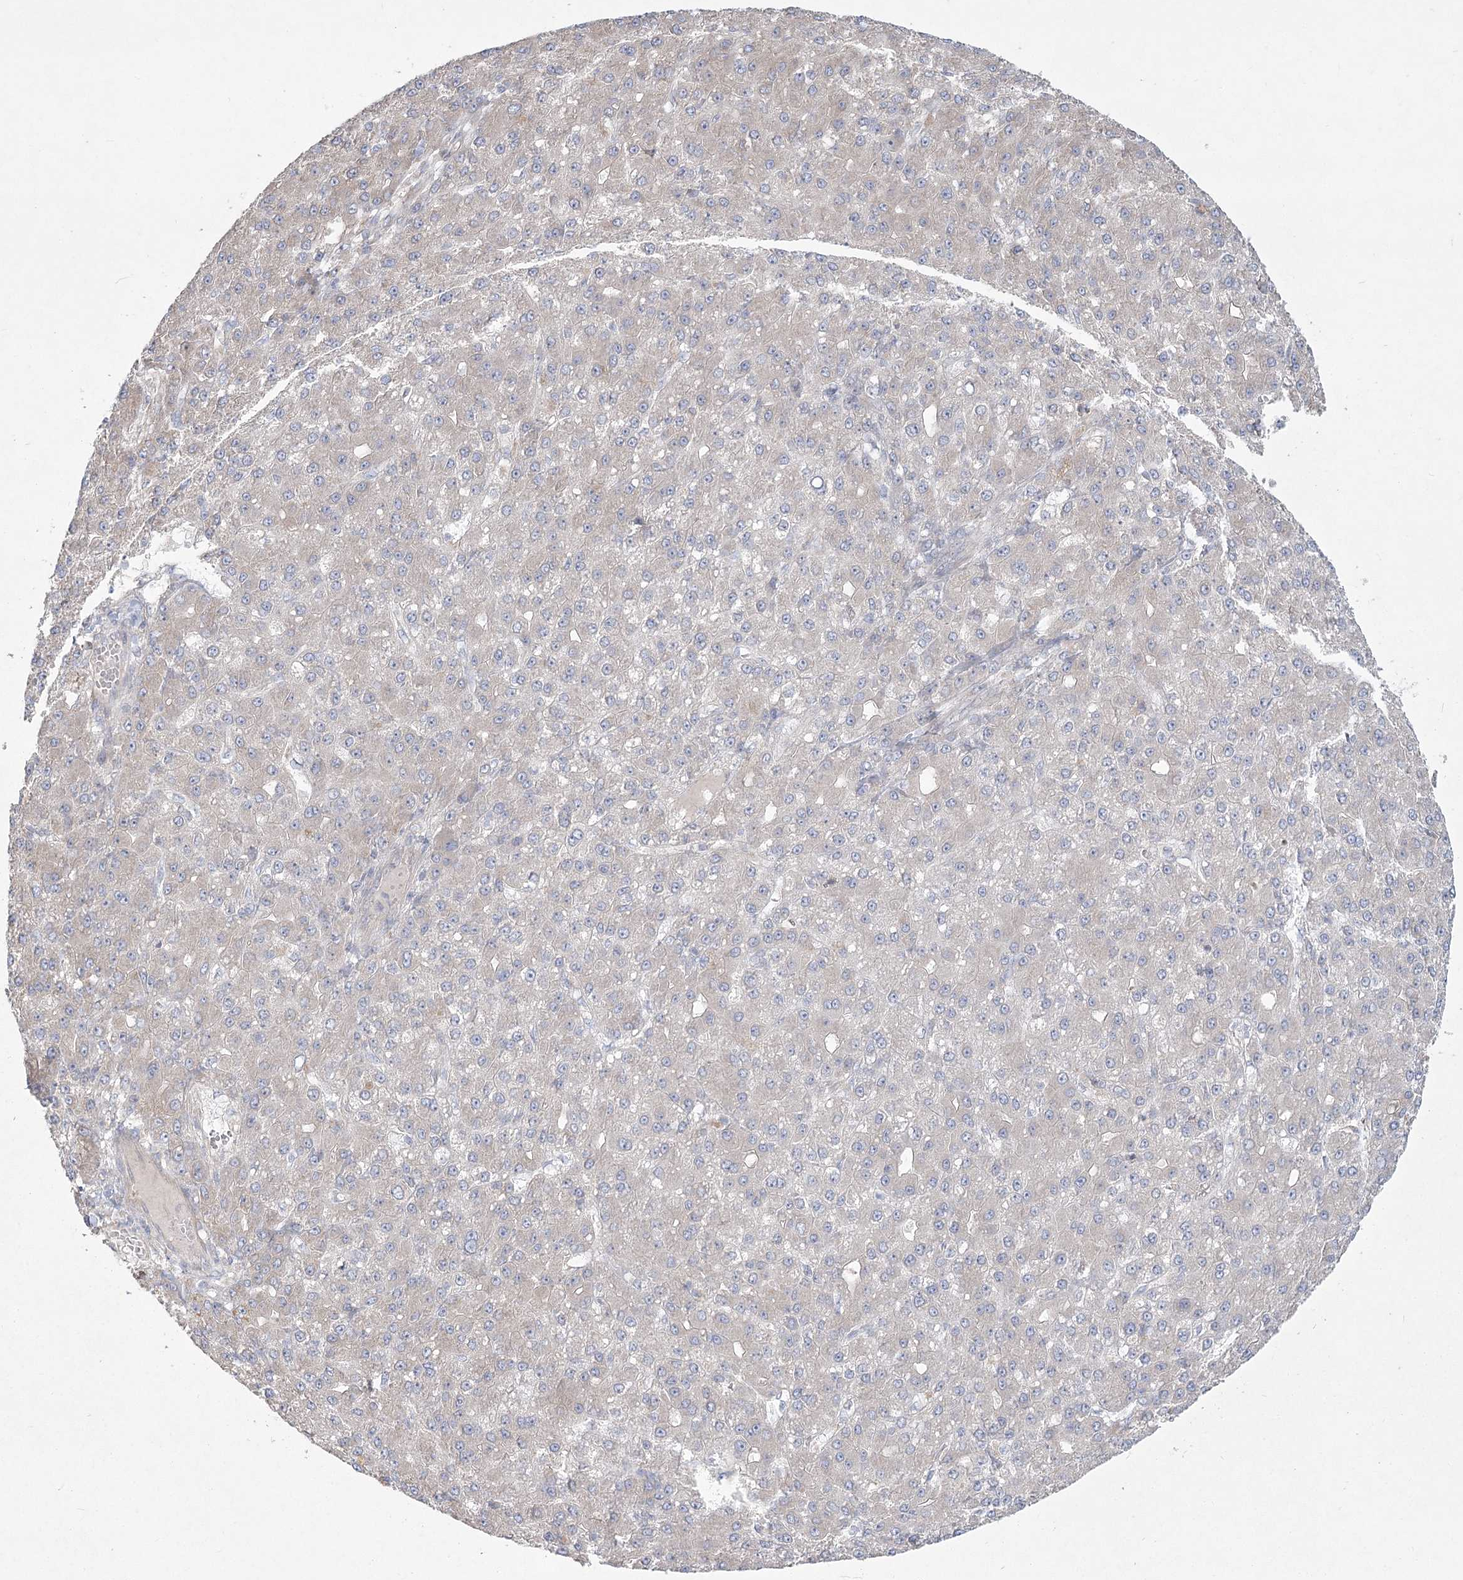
{"staining": {"intensity": "weak", "quantity": "25%-75%", "location": "cytoplasmic/membranous"}, "tissue": "liver cancer", "cell_type": "Tumor cells", "image_type": "cancer", "snomed": [{"axis": "morphology", "description": "Carcinoma, Hepatocellular, NOS"}, {"axis": "topography", "description": "Liver"}], "caption": "Protein expression by immunohistochemistry displays weak cytoplasmic/membranous staining in approximately 25%-75% of tumor cells in liver cancer.", "gene": "CAMTA1", "patient": {"sex": "male", "age": 67}}